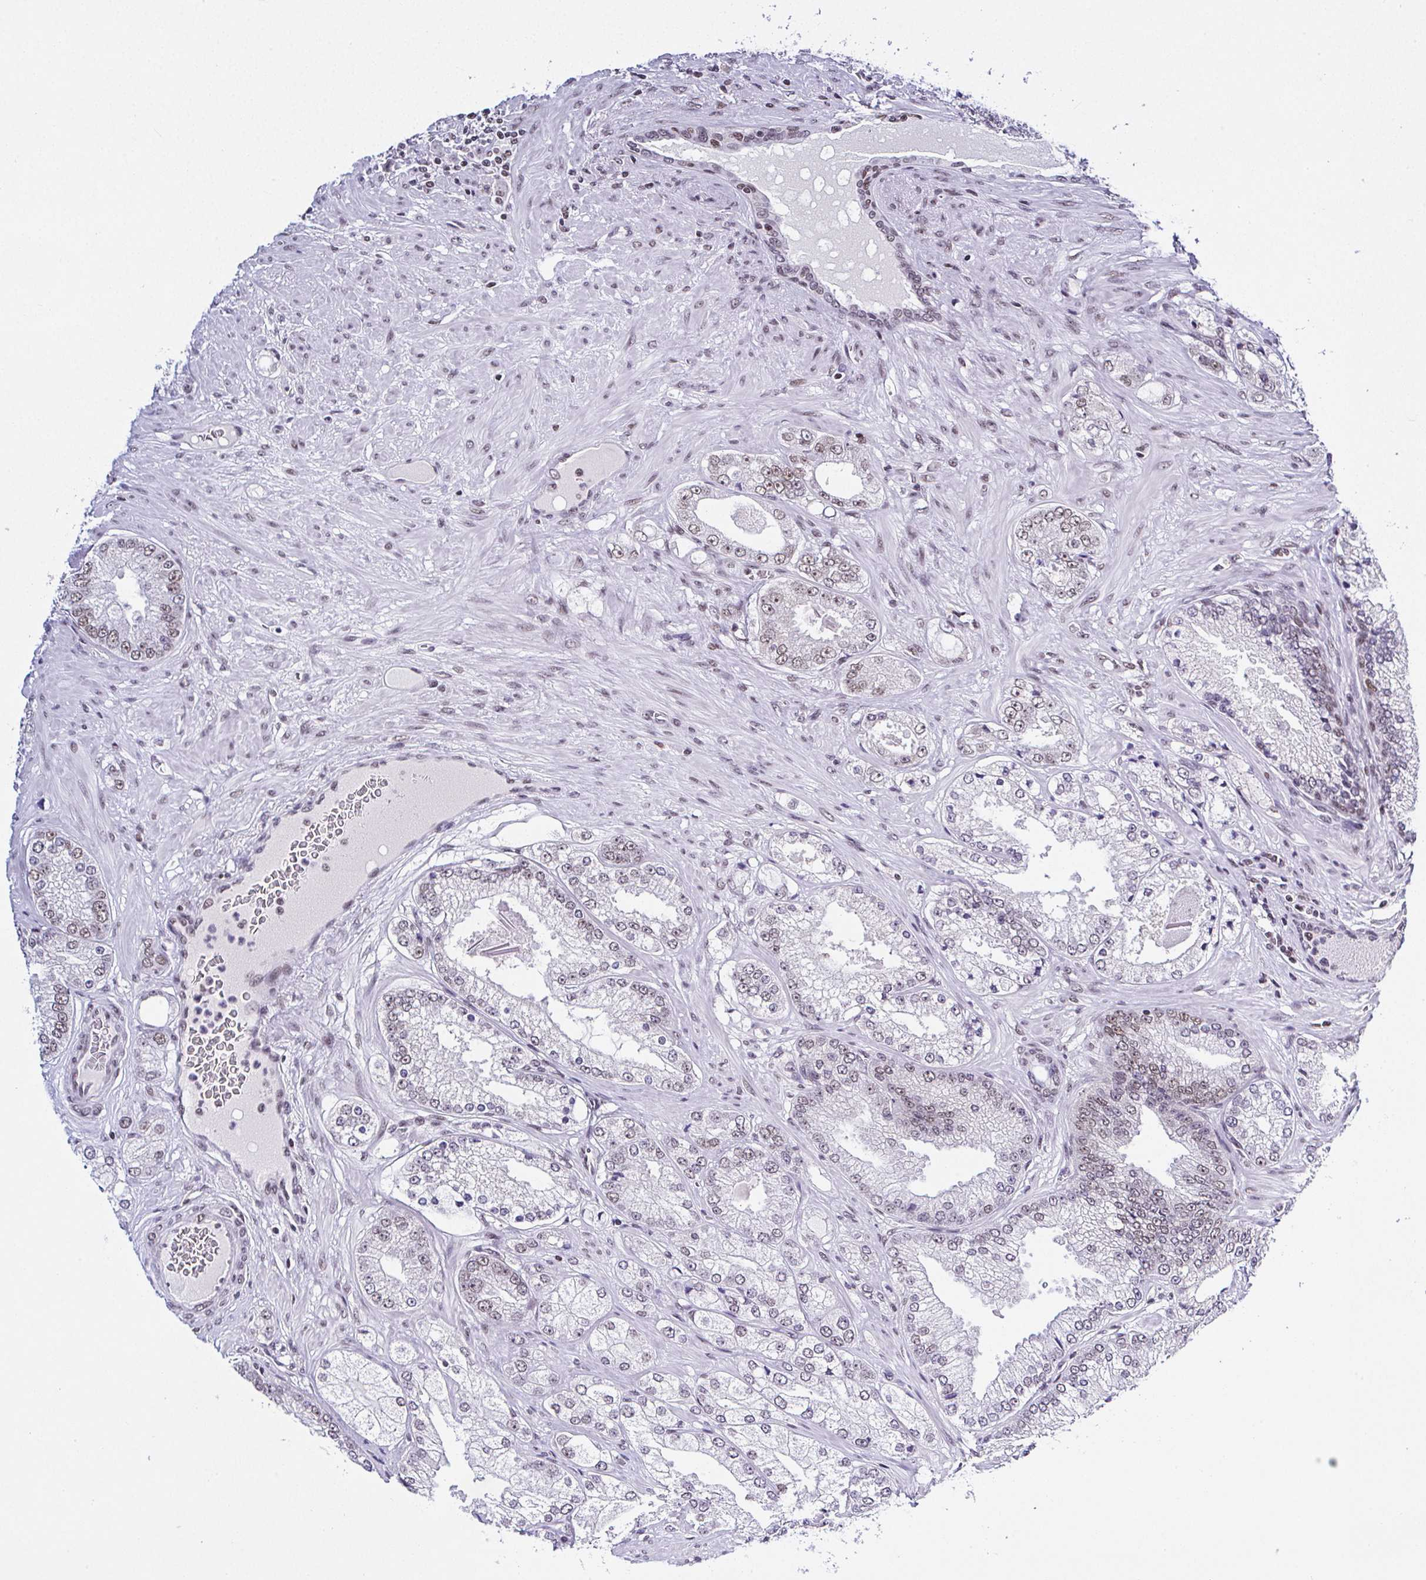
{"staining": {"intensity": "weak", "quantity": "25%-75%", "location": "nuclear"}, "tissue": "prostate cancer", "cell_type": "Tumor cells", "image_type": "cancer", "snomed": [{"axis": "morphology", "description": "Normal tissue, NOS"}, {"axis": "morphology", "description": "Adenocarcinoma, High grade"}, {"axis": "topography", "description": "Prostate"}, {"axis": "topography", "description": "Peripheral nerve tissue"}], "caption": "Immunohistochemical staining of human adenocarcinoma (high-grade) (prostate) reveals low levels of weak nuclear staining in about 25%-75% of tumor cells.", "gene": "DR1", "patient": {"sex": "male", "age": 68}}